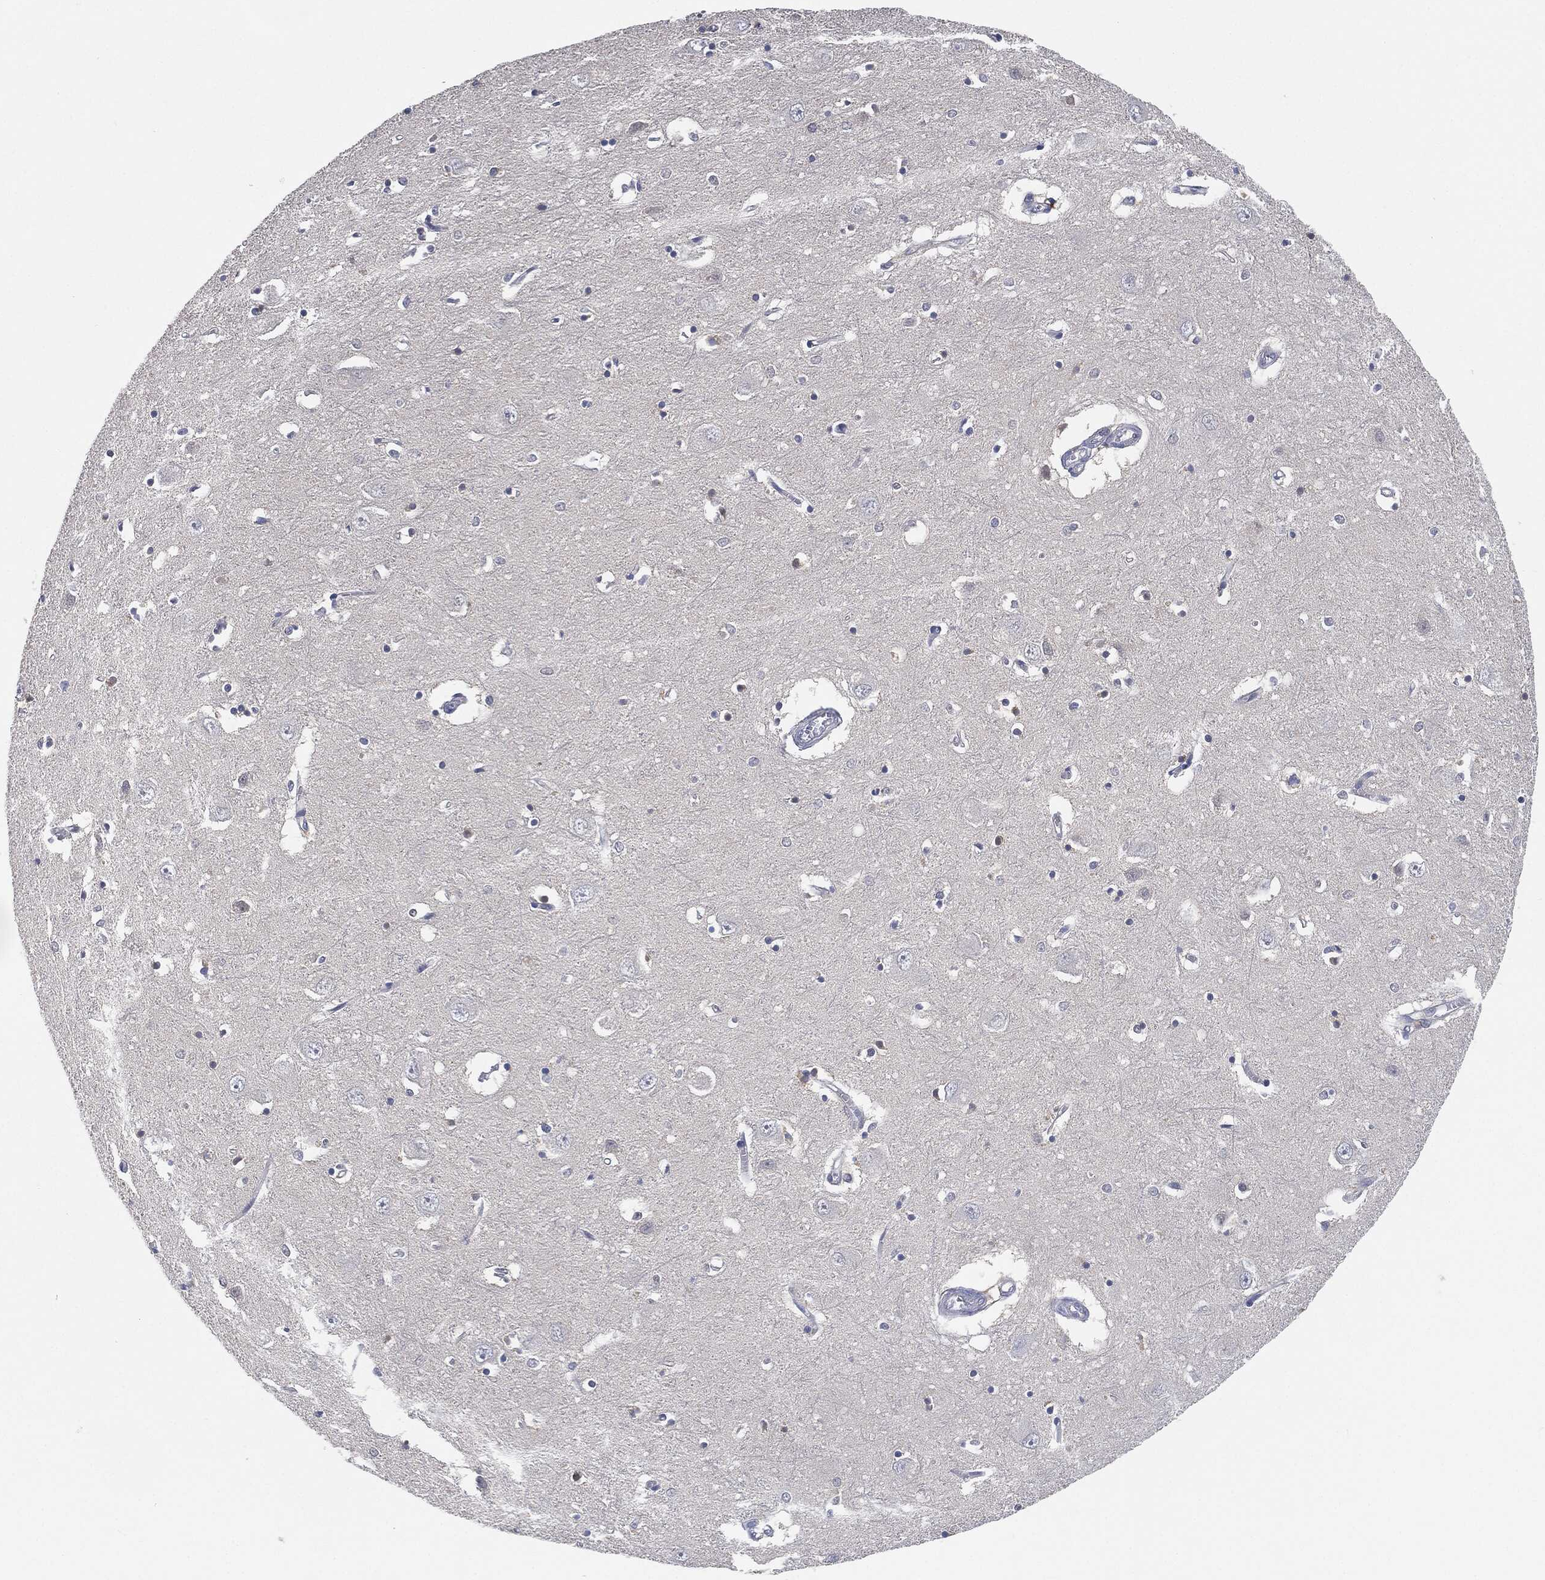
{"staining": {"intensity": "negative", "quantity": "none", "location": "none"}, "tissue": "caudate", "cell_type": "Glial cells", "image_type": "normal", "snomed": [{"axis": "morphology", "description": "Normal tissue, NOS"}, {"axis": "topography", "description": "Lateral ventricle wall"}], "caption": "Immunohistochemistry histopathology image of unremarkable caudate stained for a protein (brown), which exhibits no positivity in glial cells.", "gene": "VSIG4", "patient": {"sex": "male", "age": 54}}